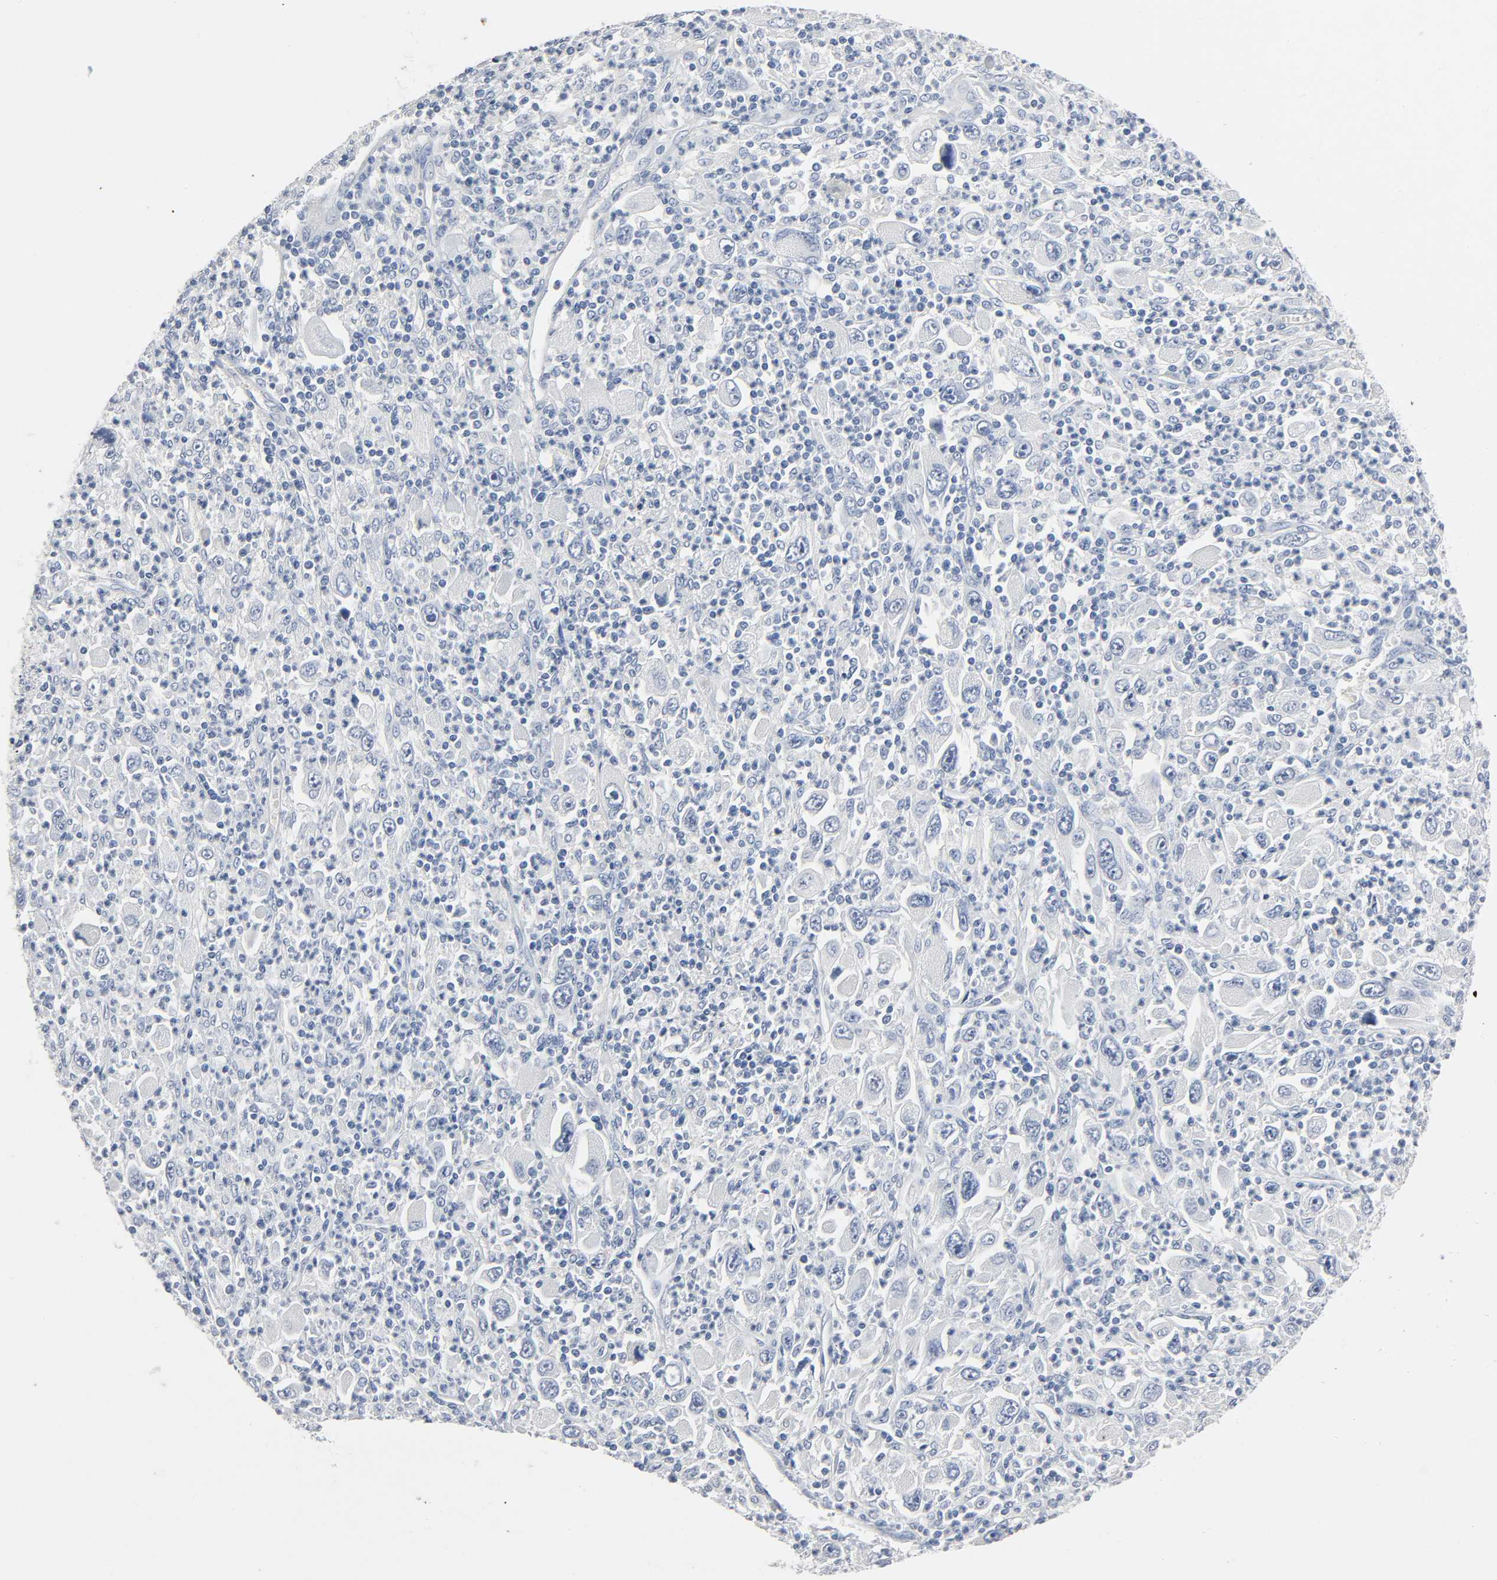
{"staining": {"intensity": "negative", "quantity": "none", "location": "none"}, "tissue": "melanoma", "cell_type": "Tumor cells", "image_type": "cancer", "snomed": [{"axis": "morphology", "description": "Malignant melanoma, Metastatic site"}, {"axis": "topography", "description": "Skin"}], "caption": "Protein analysis of malignant melanoma (metastatic site) demonstrates no significant positivity in tumor cells.", "gene": "FBLN5", "patient": {"sex": "female", "age": 56}}